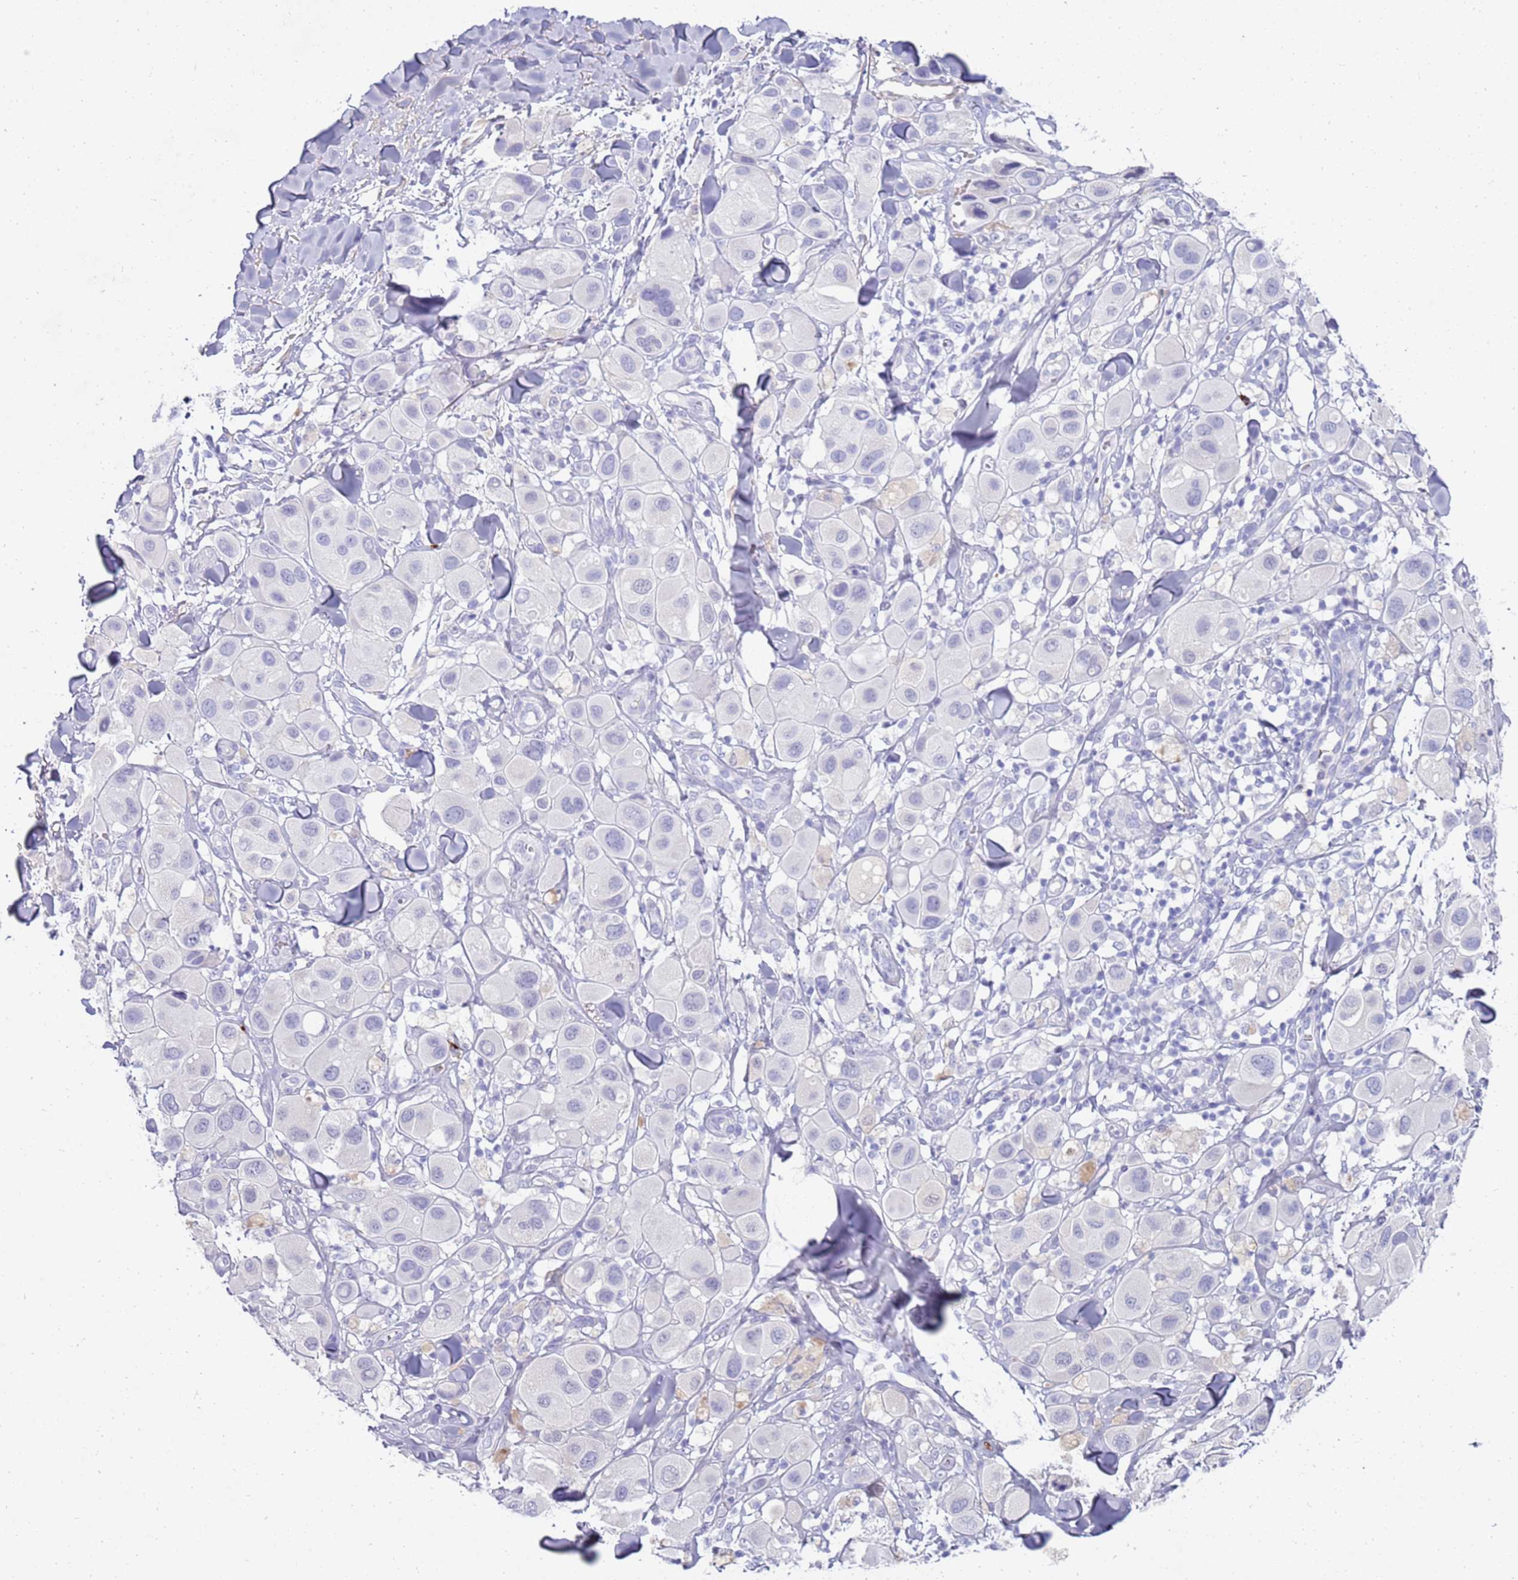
{"staining": {"intensity": "negative", "quantity": "none", "location": "none"}, "tissue": "melanoma", "cell_type": "Tumor cells", "image_type": "cancer", "snomed": [{"axis": "morphology", "description": "Malignant melanoma, Metastatic site"}, {"axis": "topography", "description": "Skin"}], "caption": "This micrograph is of melanoma stained with immunohistochemistry (IHC) to label a protein in brown with the nuclei are counter-stained blue. There is no positivity in tumor cells. (Brightfield microscopy of DAB (3,3'-diaminobenzidine) immunohistochemistry (IHC) at high magnification).", "gene": "EVPLL", "patient": {"sex": "male", "age": 41}}